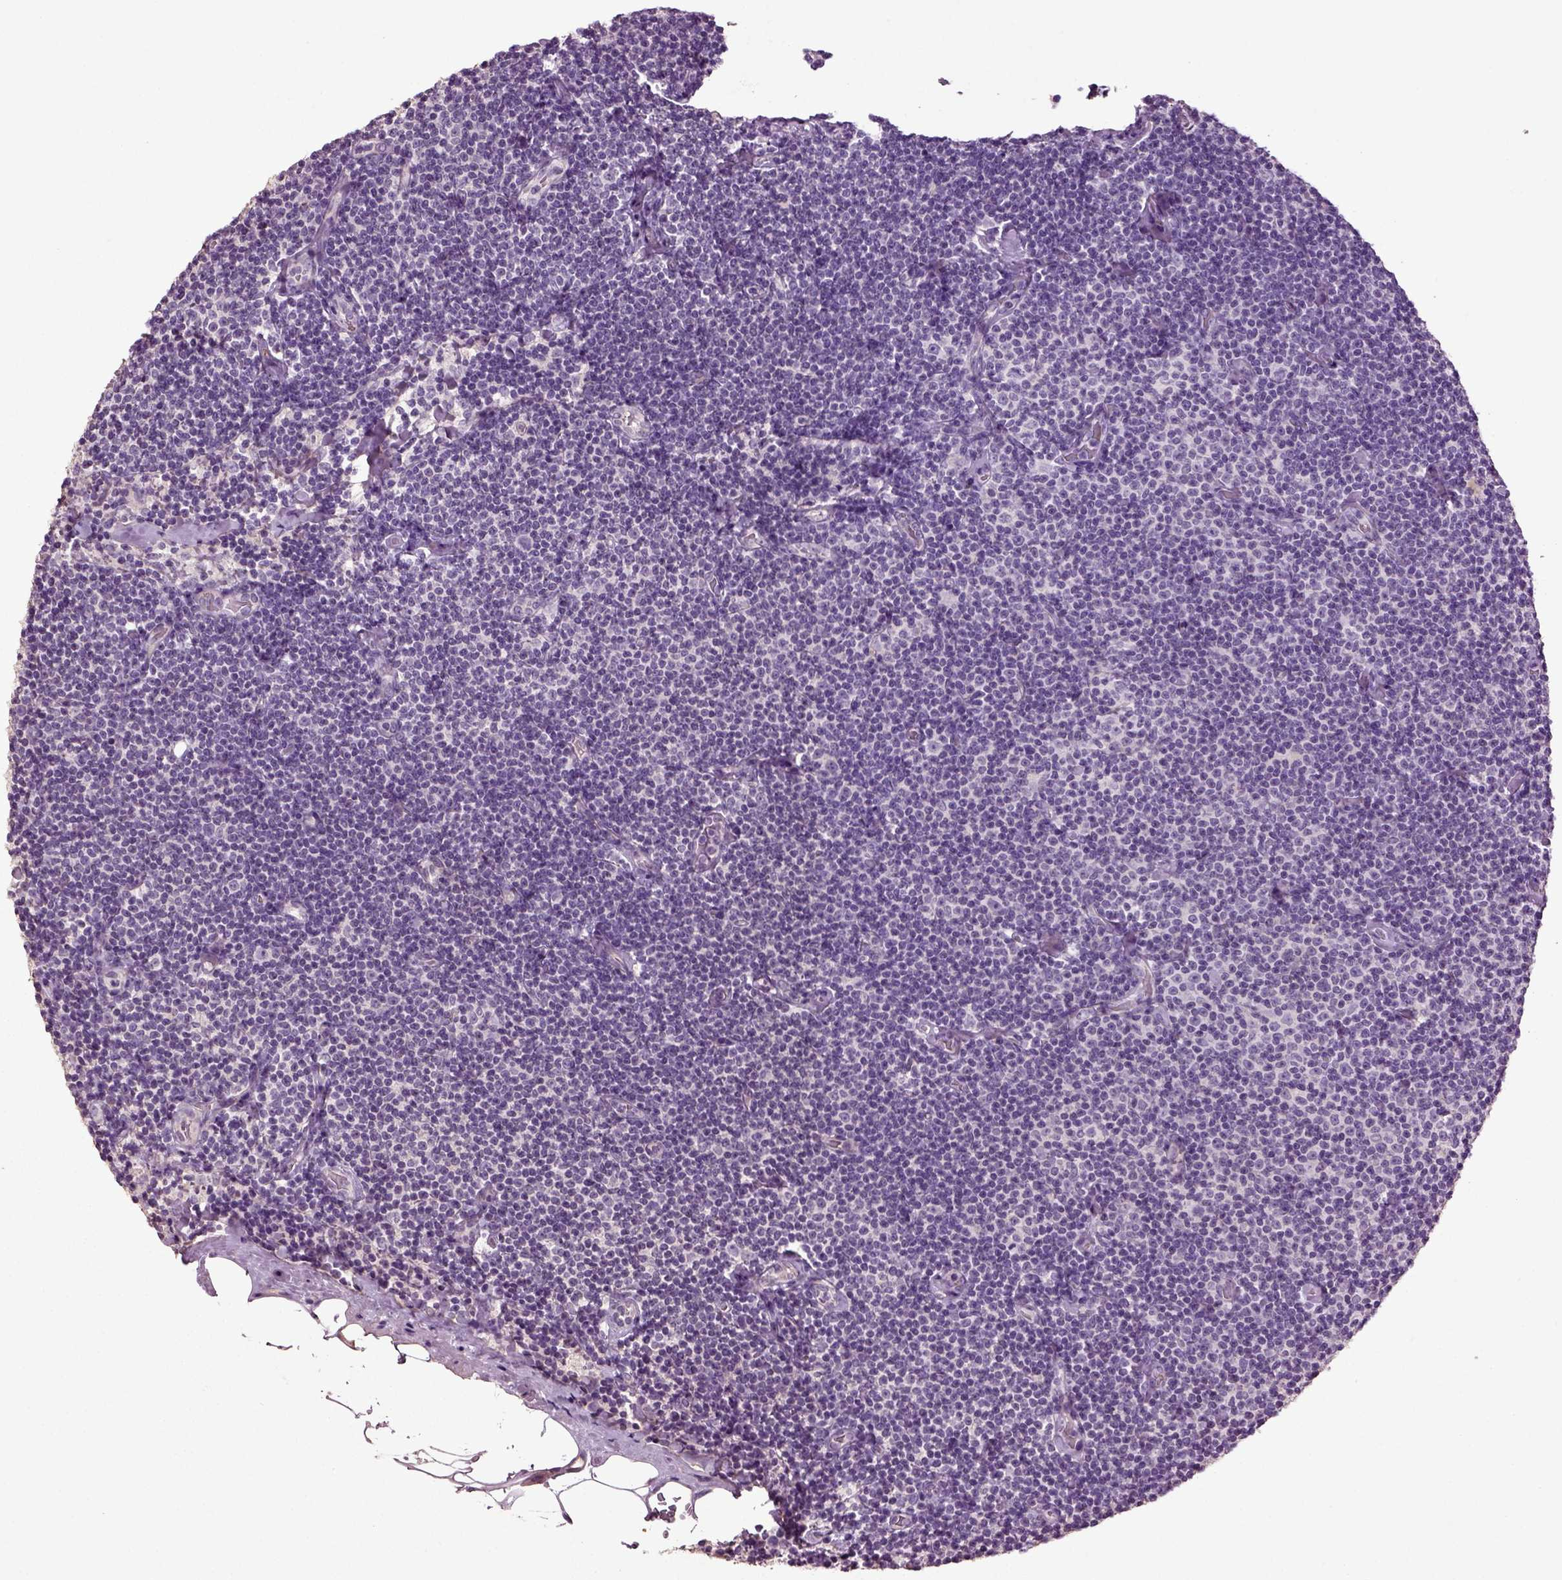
{"staining": {"intensity": "negative", "quantity": "none", "location": "none"}, "tissue": "lymphoma", "cell_type": "Tumor cells", "image_type": "cancer", "snomed": [{"axis": "morphology", "description": "Malignant lymphoma, non-Hodgkin's type, Low grade"}, {"axis": "topography", "description": "Lymph node"}], "caption": "Immunohistochemical staining of human malignant lymphoma, non-Hodgkin's type (low-grade) displays no significant expression in tumor cells.", "gene": "DEFB118", "patient": {"sex": "male", "age": 81}}